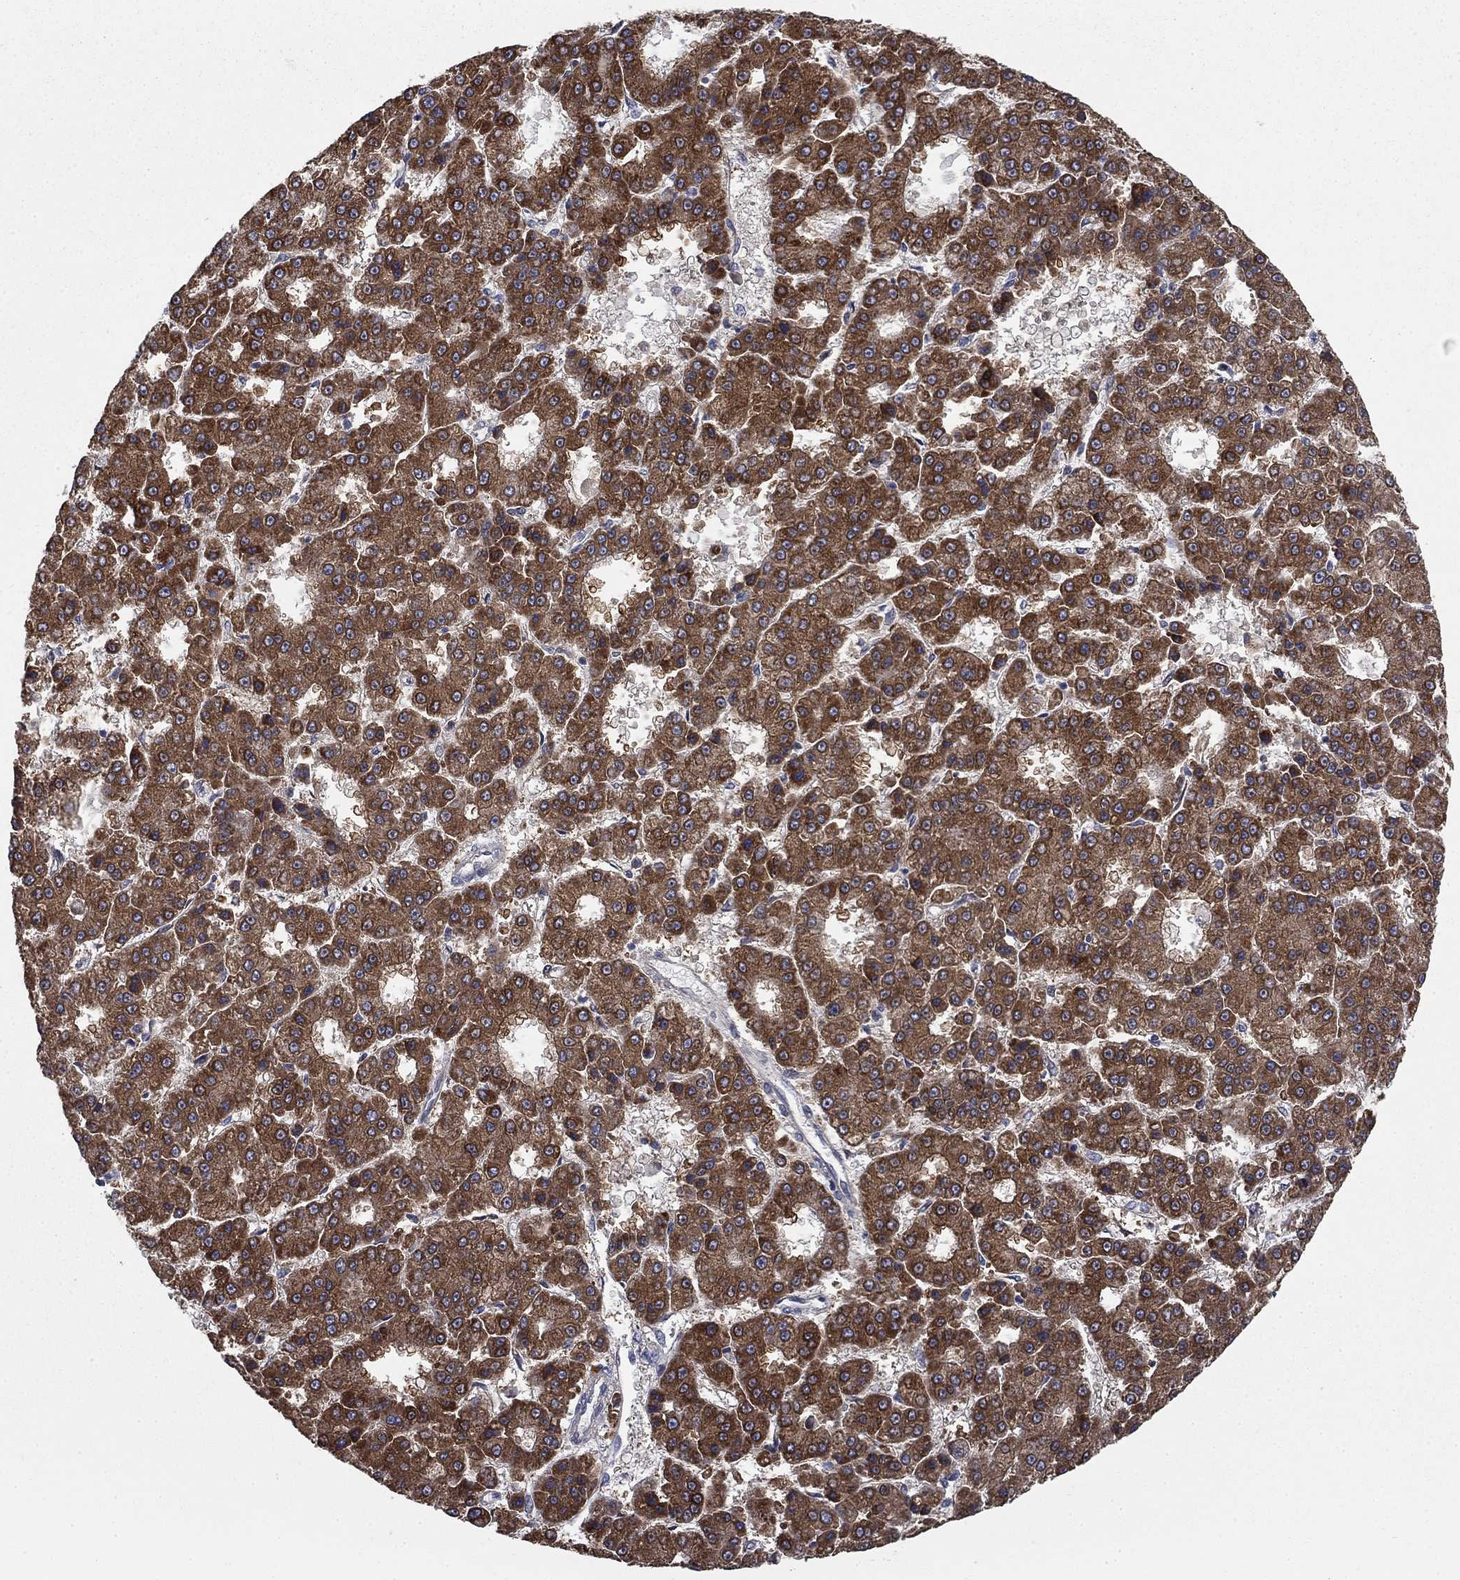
{"staining": {"intensity": "strong", "quantity": ">75%", "location": "cytoplasmic/membranous"}, "tissue": "liver cancer", "cell_type": "Tumor cells", "image_type": "cancer", "snomed": [{"axis": "morphology", "description": "Carcinoma, Hepatocellular, NOS"}, {"axis": "topography", "description": "Liver"}], "caption": "Immunohistochemistry (IHC) (DAB (3,3'-diaminobenzidine)) staining of hepatocellular carcinoma (liver) reveals strong cytoplasmic/membranous protein staining in about >75% of tumor cells.", "gene": "NME7", "patient": {"sex": "male", "age": 70}}